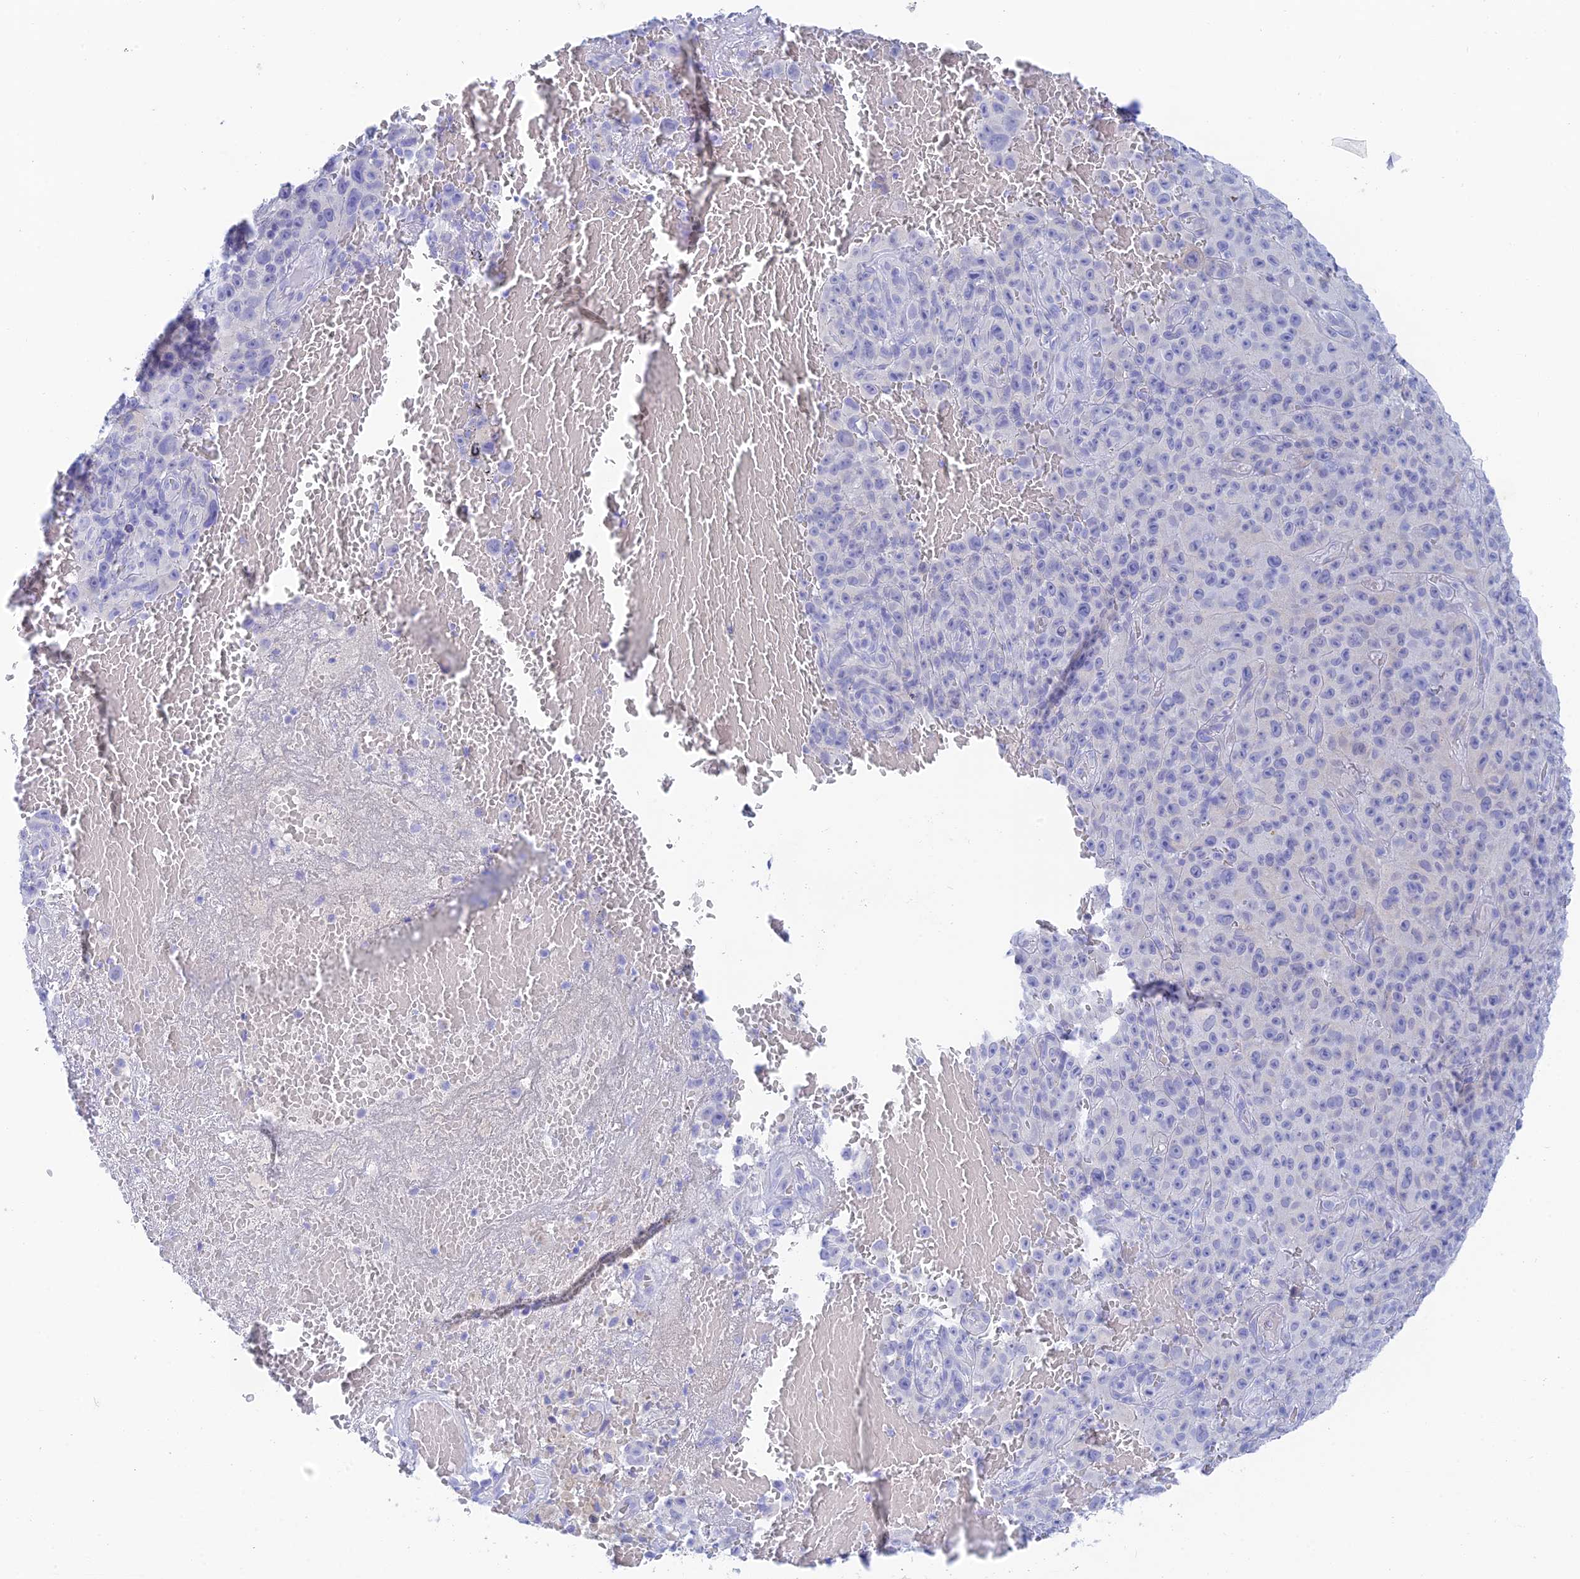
{"staining": {"intensity": "negative", "quantity": "none", "location": "none"}, "tissue": "melanoma", "cell_type": "Tumor cells", "image_type": "cancer", "snomed": [{"axis": "morphology", "description": "Malignant melanoma, NOS"}, {"axis": "topography", "description": "Skin"}], "caption": "A histopathology image of malignant melanoma stained for a protein reveals no brown staining in tumor cells.", "gene": "CEP152", "patient": {"sex": "female", "age": 82}}